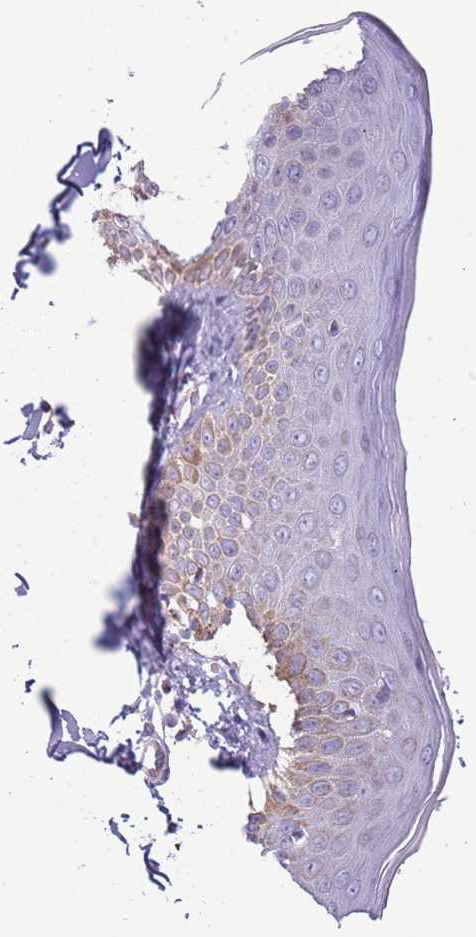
{"staining": {"intensity": "negative", "quantity": "none", "location": "none"}, "tissue": "skin", "cell_type": "Fibroblasts", "image_type": "normal", "snomed": [{"axis": "morphology", "description": "Normal tissue, NOS"}, {"axis": "topography", "description": "Skin"}], "caption": "High magnification brightfield microscopy of benign skin stained with DAB (brown) and counterstained with hematoxylin (blue): fibroblasts show no significant expression. The staining was performed using DAB (3,3'-diaminobenzidine) to visualize the protein expression in brown, while the nuclei were stained in blue with hematoxylin (Magnification: 20x).", "gene": "LHX6", "patient": {"sex": "male", "age": 52}}